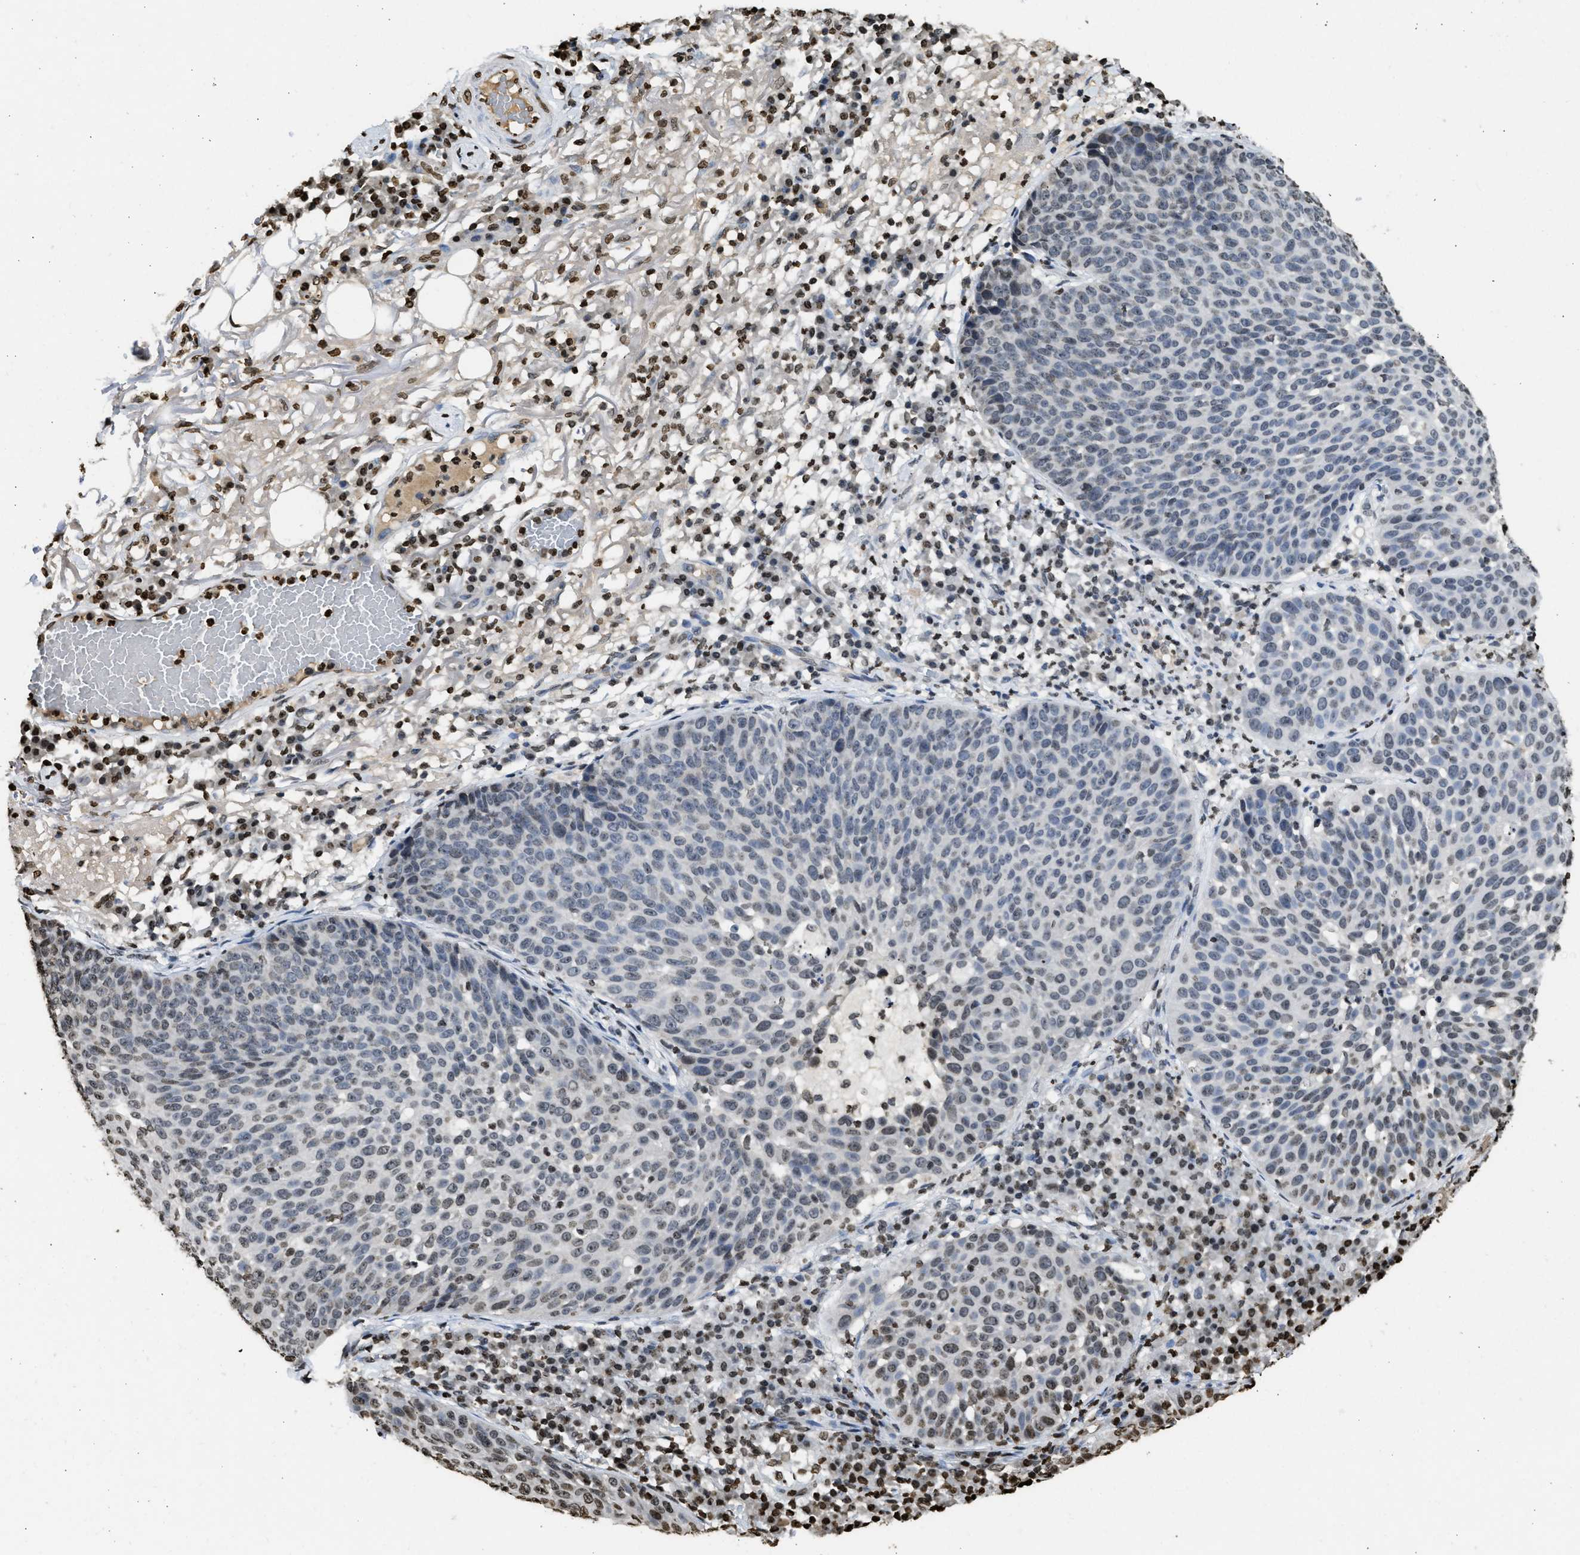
{"staining": {"intensity": "weak", "quantity": "25%-75%", "location": "nuclear"}, "tissue": "skin cancer", "cell_type": "Tumor cells", "image_type": "cancer", "snomed": [{"axis": "morphology", "description": "Squamous cell carcinoma in situ, NOS"}, {"axis": "morphology", "description": "Squamous cell carcinoma, NOS"}, {"axis": "topography", "description": "Skin"}], "caption": "Immunohistochemical staining of human squamous cell carcinoma in situ (skin) displays weak nuclear protein staining in approximately 25%-75% of tumor cells.", "gene": "RRAGC", "patient": {"sex": "male", "age": 93}}